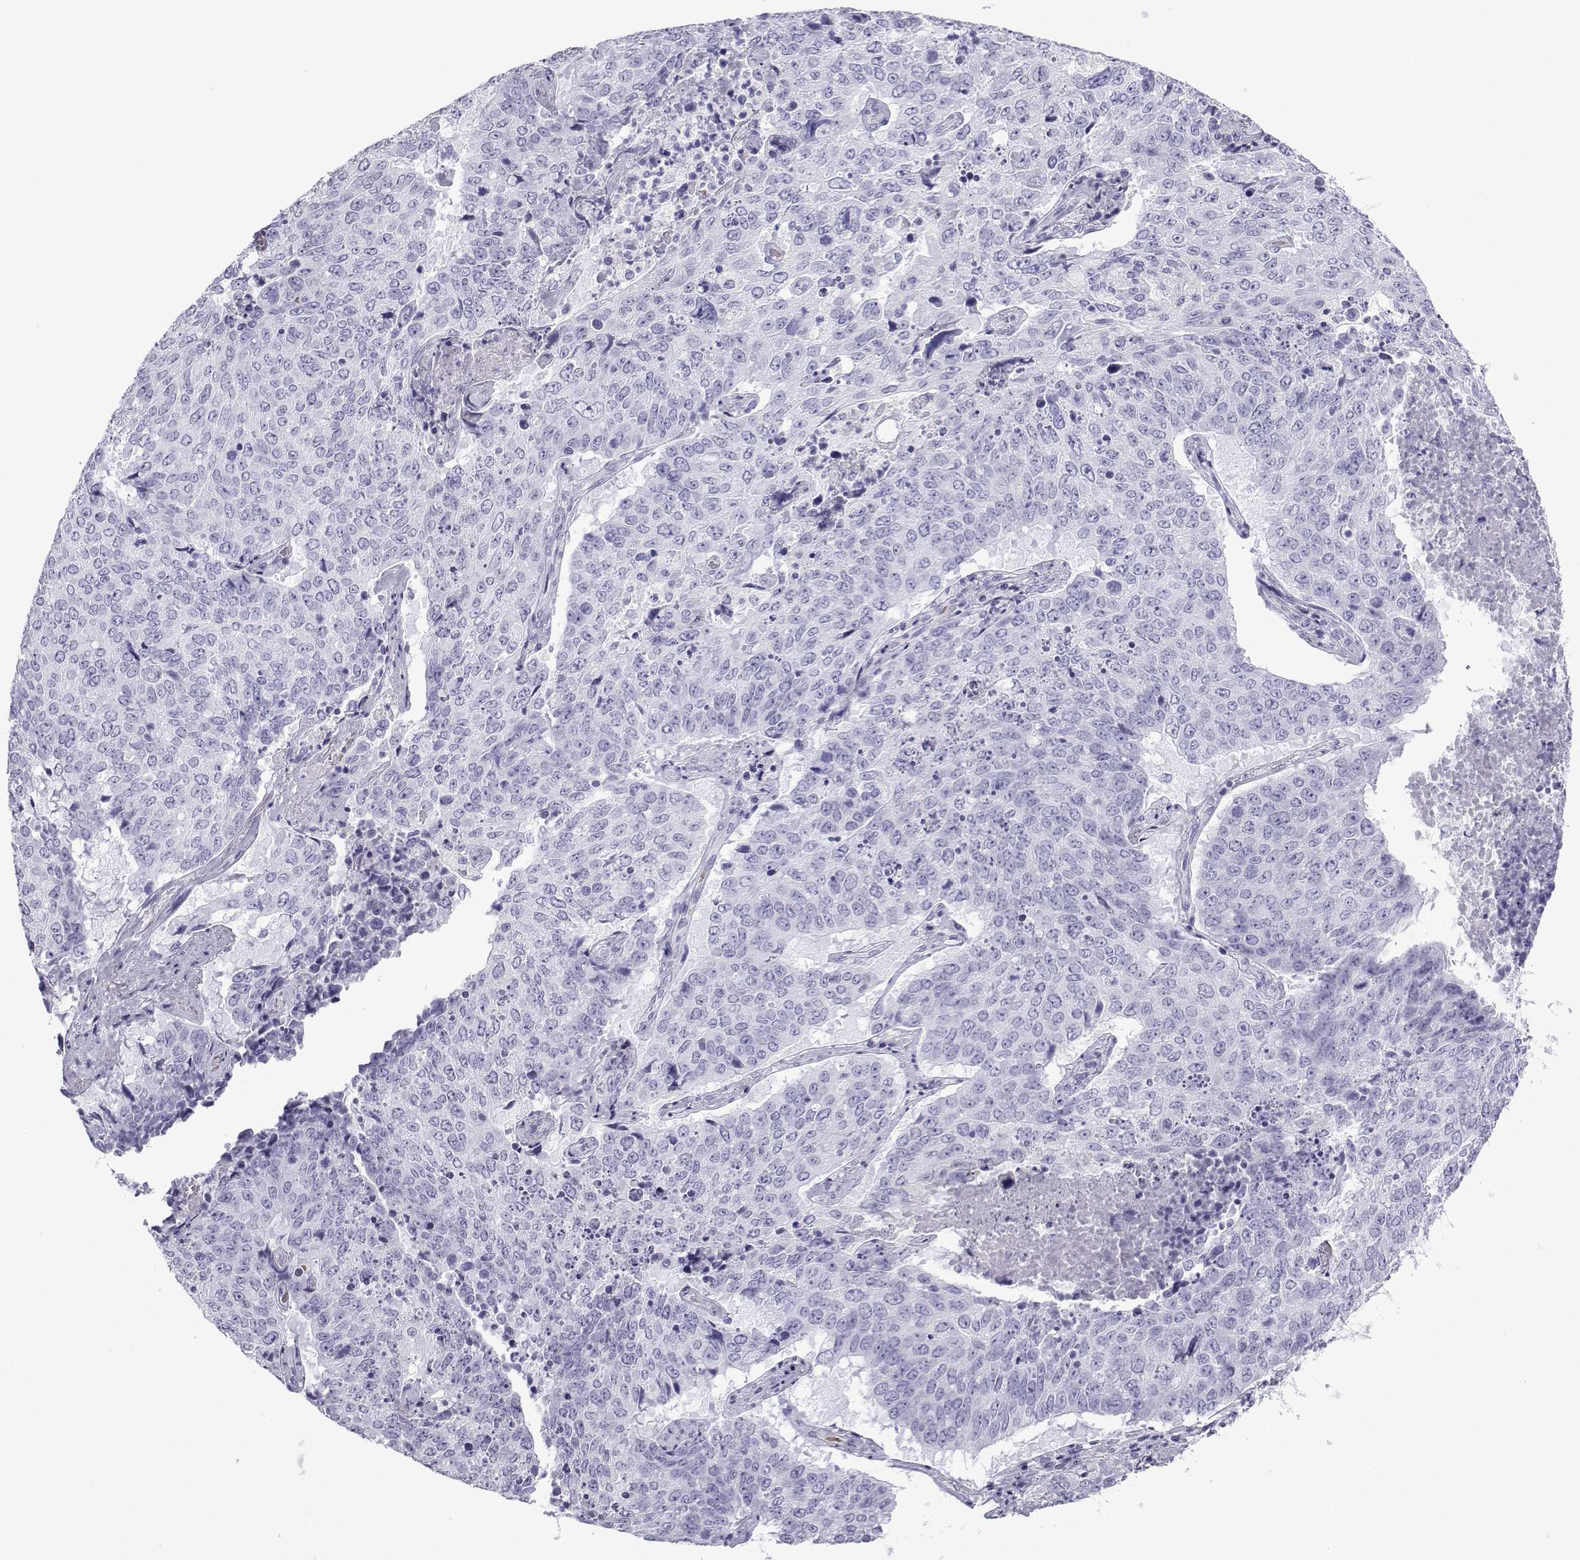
{"staining": {"intensity": "negative", "quantity": "none", "location": "none"}, "tissue": "lung cancer", "cell_type": "Tumor cells", "image_type": "cancer", "snomed": [{"axis": "morphology", "description": "Normal tissue, NOS"}, {"axis": "morphology", "description": "Squamous cell carcinoma, NOS"}, {"axis": "topography", "description": "Bronchus"}, {"axis": "topography", "description": "Lung"}], "caption": "High magnification brightfield microscopy of lung squamous cell carcinoma stained with DAB (brown) and counterstained with hematoxylin (blue): tumor cells show no significant positivity.", "gene": "TRIM46", "patient": {"sex": "male", "age": 64}}